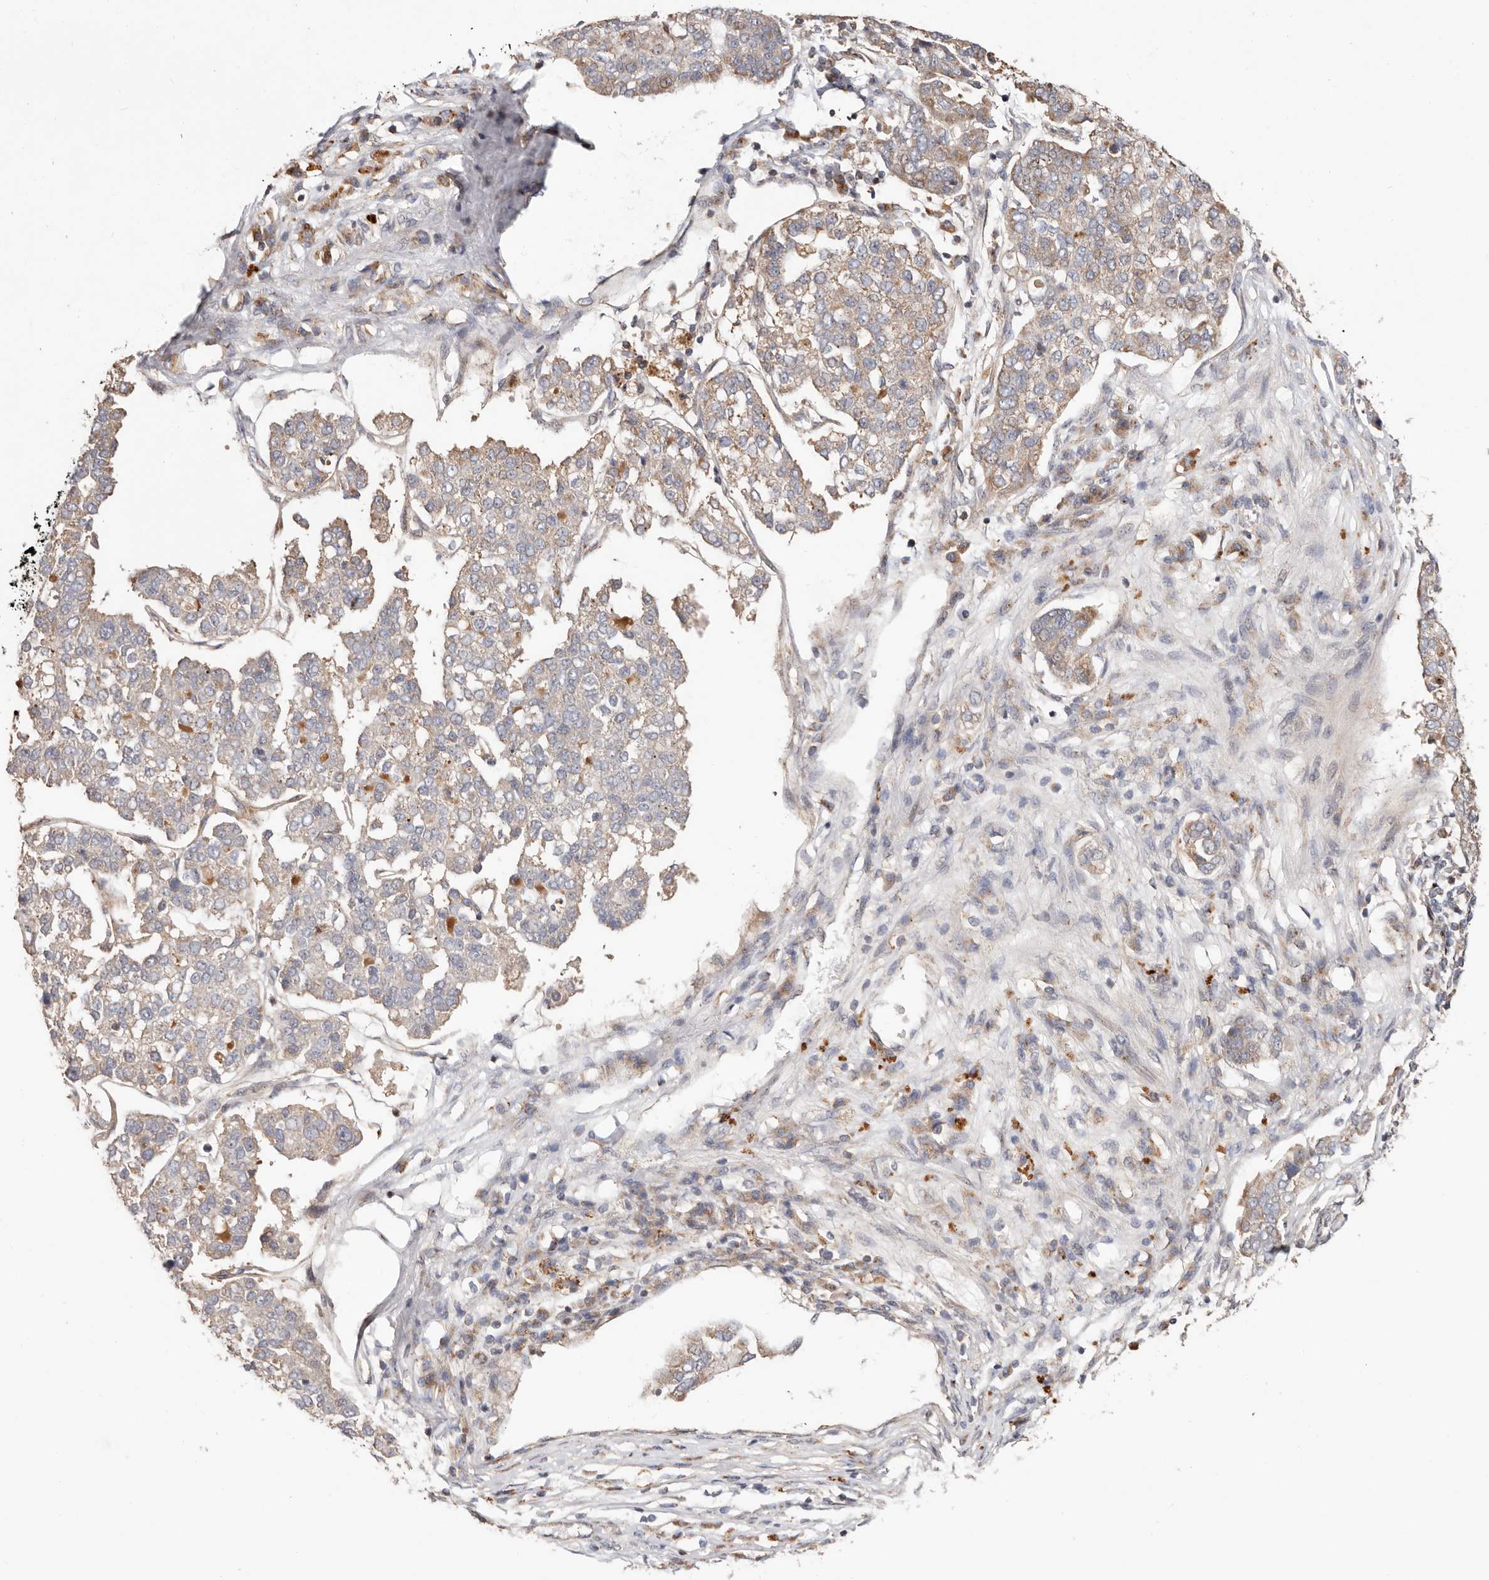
{"staining": {"intensity": "weak", "quantity": "<25%", "location": "cytoplasmic/membranous"}, "tissue": "pancreatic cancer", "cell_type": "Tumor cells", "image_type": "cancer", "snomed": [{"axis": "morphology", "description": "Adenocarcinoma, NOS"}, {"axis": "topography", "description": "Pancreas"}], "caption": "Human pancreatic adenocarcinoma stained for a protein using immunohistochemistry (IHC) displays no positivity in tumor cells.", "gene": "USP33", "patient": {"sex": "female", "age": 61}}